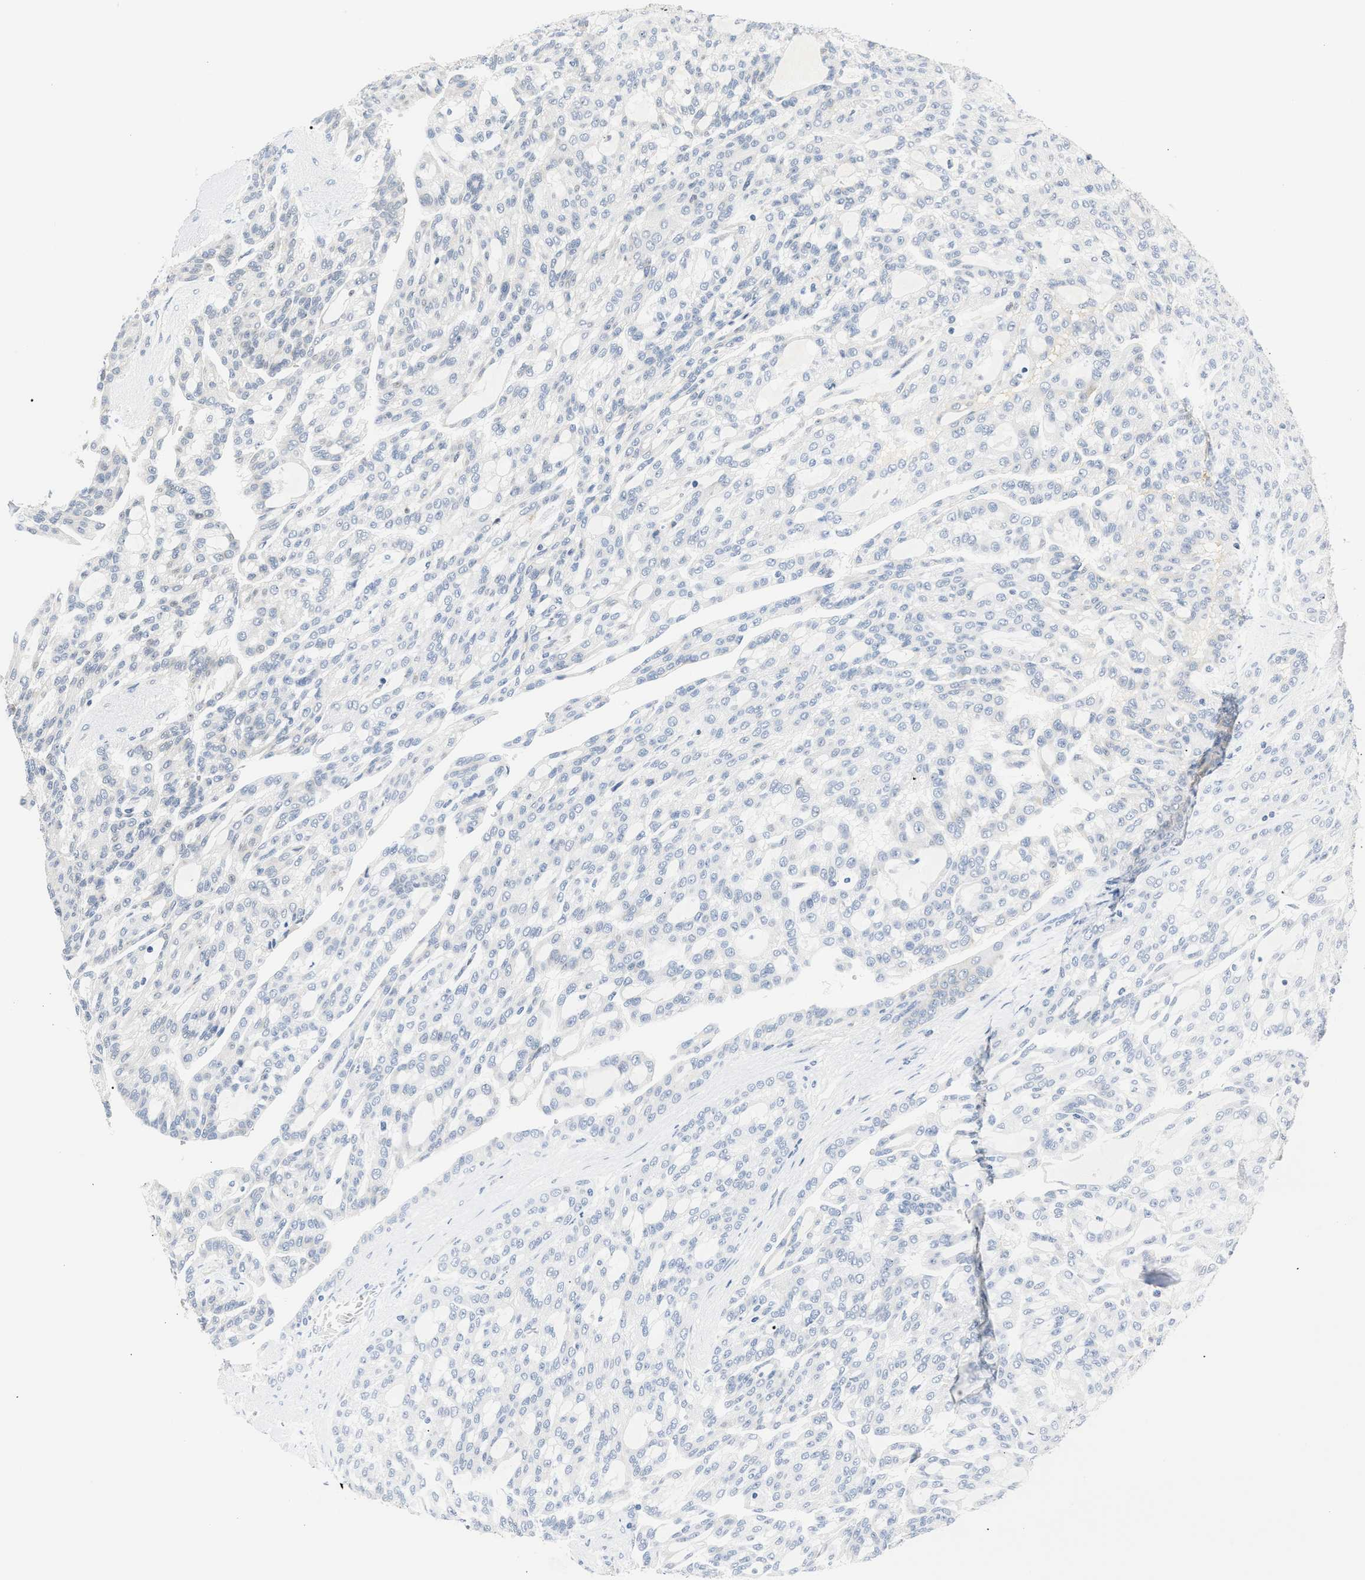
{"staining": {"intensity": "negative", "quantity": "none", "location": "none"}, "tissue": "renal cancer", "cell_type": "Tumor cells", "image_type": "cancer", "snomed": [{"axis": "morphology", "description": "Adenocarcinoma, NOS"}, {"axis": "topography", "description": "Kidney"}], "caption": "Immunohistochemistry photomicrograph of adenocarcinoma (renal) stained for a protein (brown), which reveals no staining in tumor cells.", "gene": "TNIP2", "patient": {"sex": "male", "age": 63}}